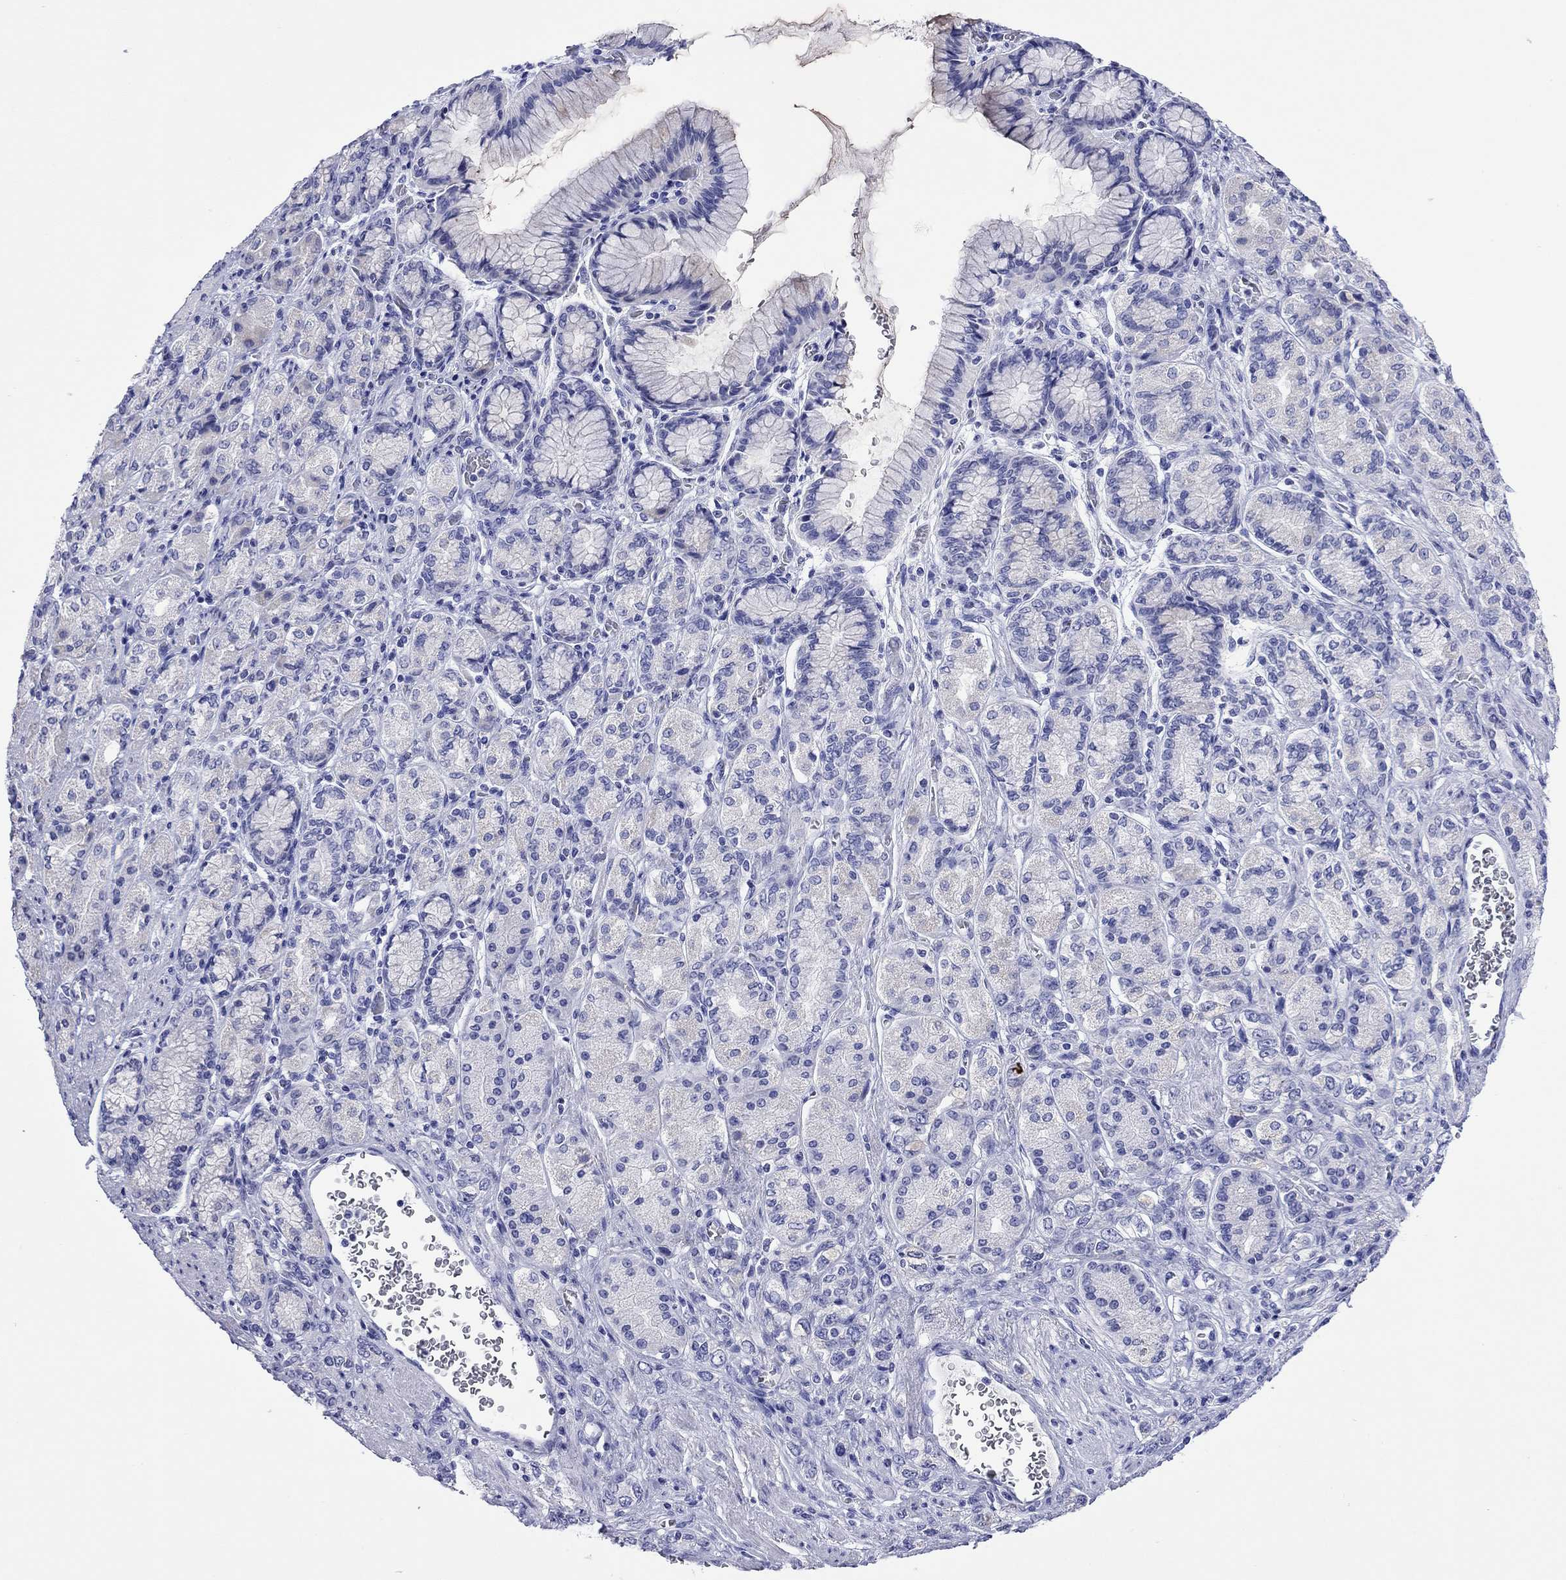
{"staining": {"intensity": "negative", "quantity": "none", "location": "none"}, "tissue": "stomach cancer", "cell_type": "Tumor cells", "image_type": "cancer", "snomed": [{"axis": "morphology", "description": "Normal tissue, NOS"}, {"axis": "morphology", "description": "Adenocarcinoma, NOS"}, {"axis": "morphology", "description": "Adenocarcinoma, High grade"}, {"axis": "topography", "description": "Stomach, upper"}, {"axis": "topography", "description": "Stomach"}], "caption": "There is no significant expression in tumor cells of adenocarcinoma (stomach).", "gene": "FIGLA", "patient": {"sex": "female", "age": 65}}